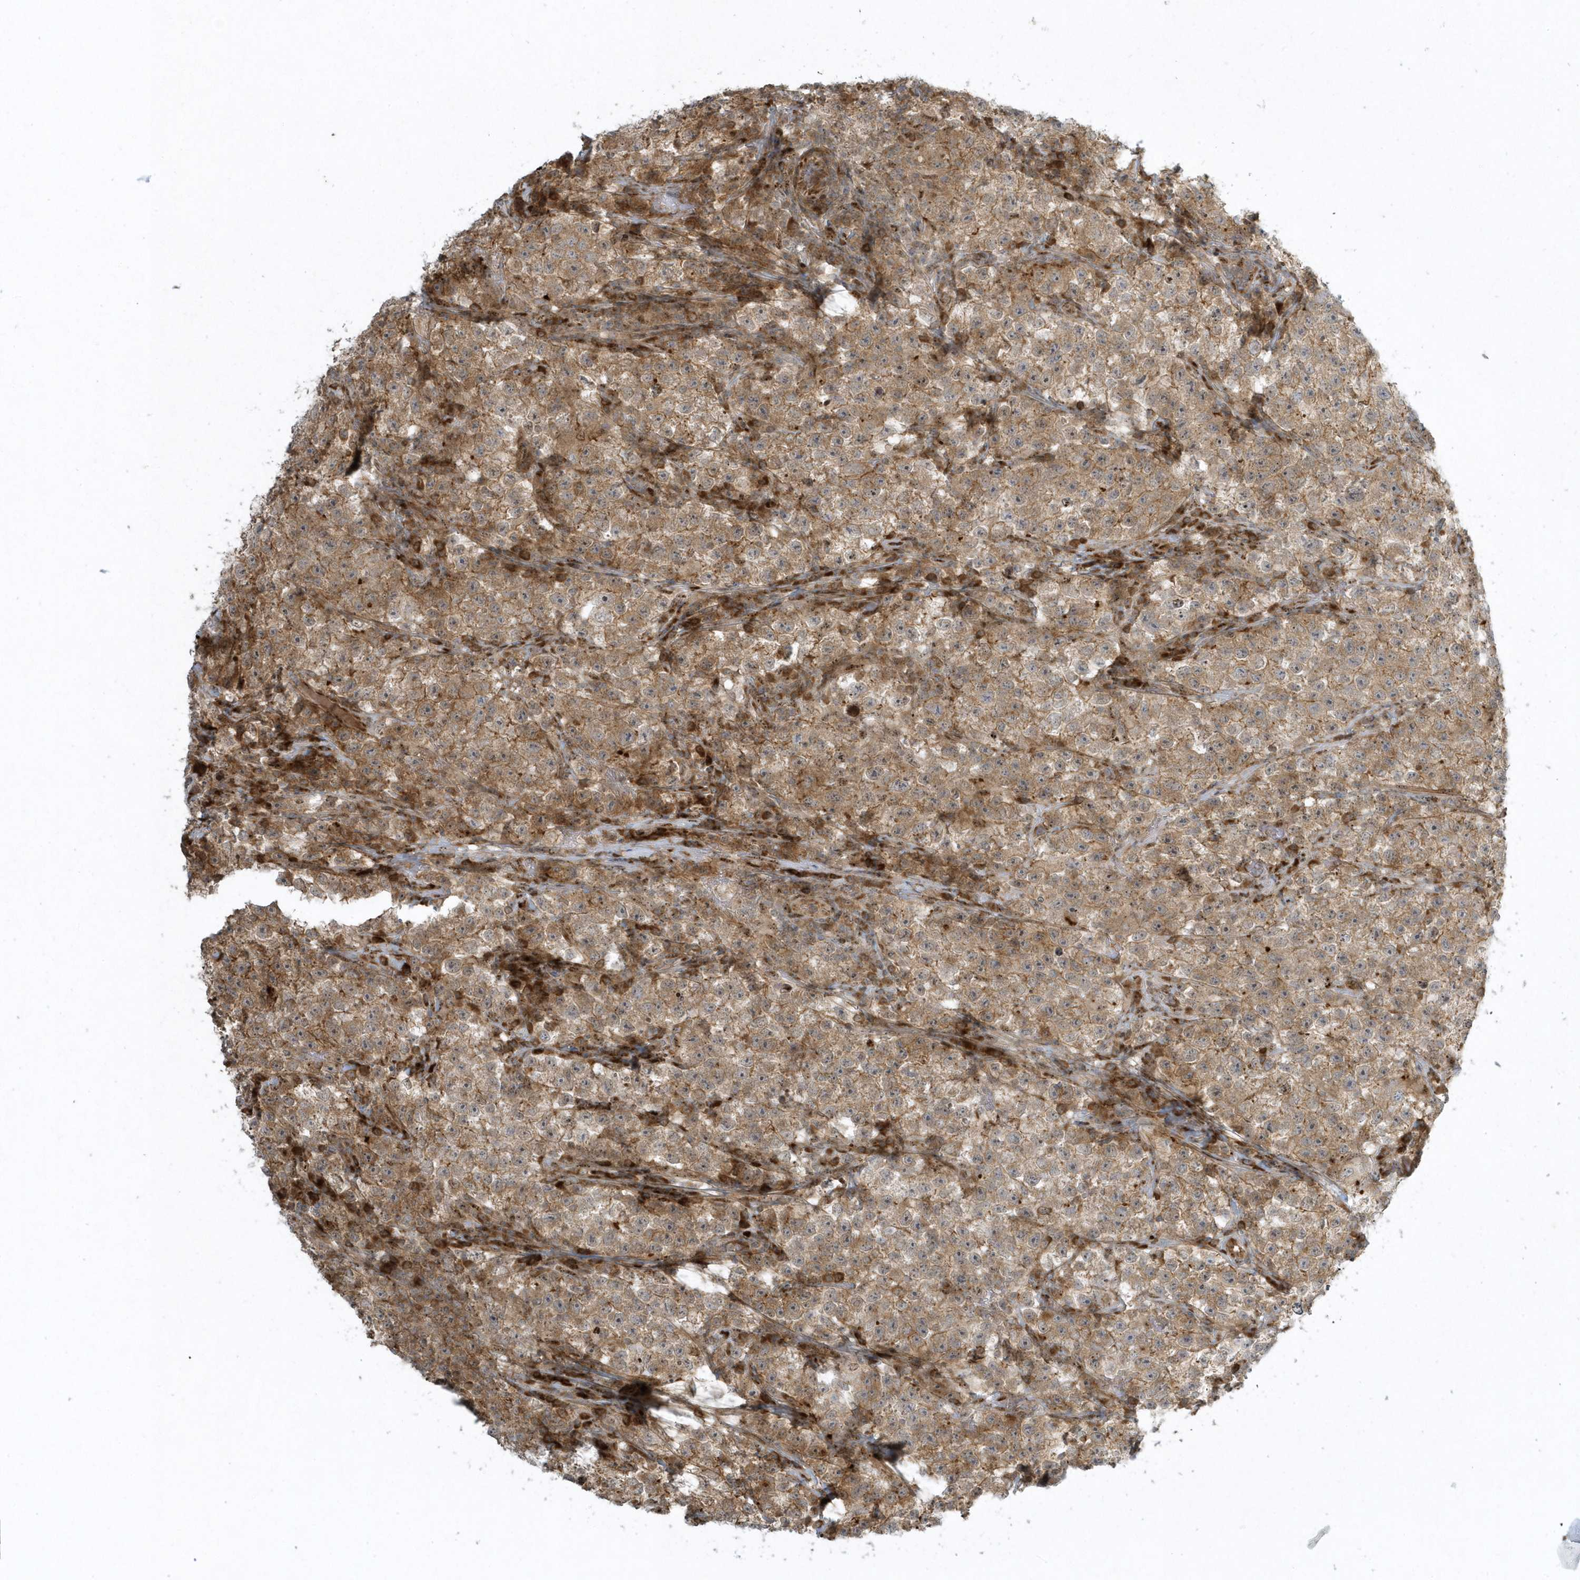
{"staining": {"intensity": "moderate", "quantity": ">75%", "location": "cytoplasmic/membranous"}, "tissue": "testis cancer", "cell_type": "Tumor cells", "image_type": "cancer", "snomed": [{"axis": "morphology", "description": "Seminoma, NOS"}, {"axis": "topography", "description": "Testis"}], "caption": "Immunohistochemical staining of testis seminoma displays medium levels of moderate cytoplasmic/membranous protein positivity in approximately >75% of tumor cells.", "gene": "MASP2", "patient": {"sex": "male", "age": 22}}